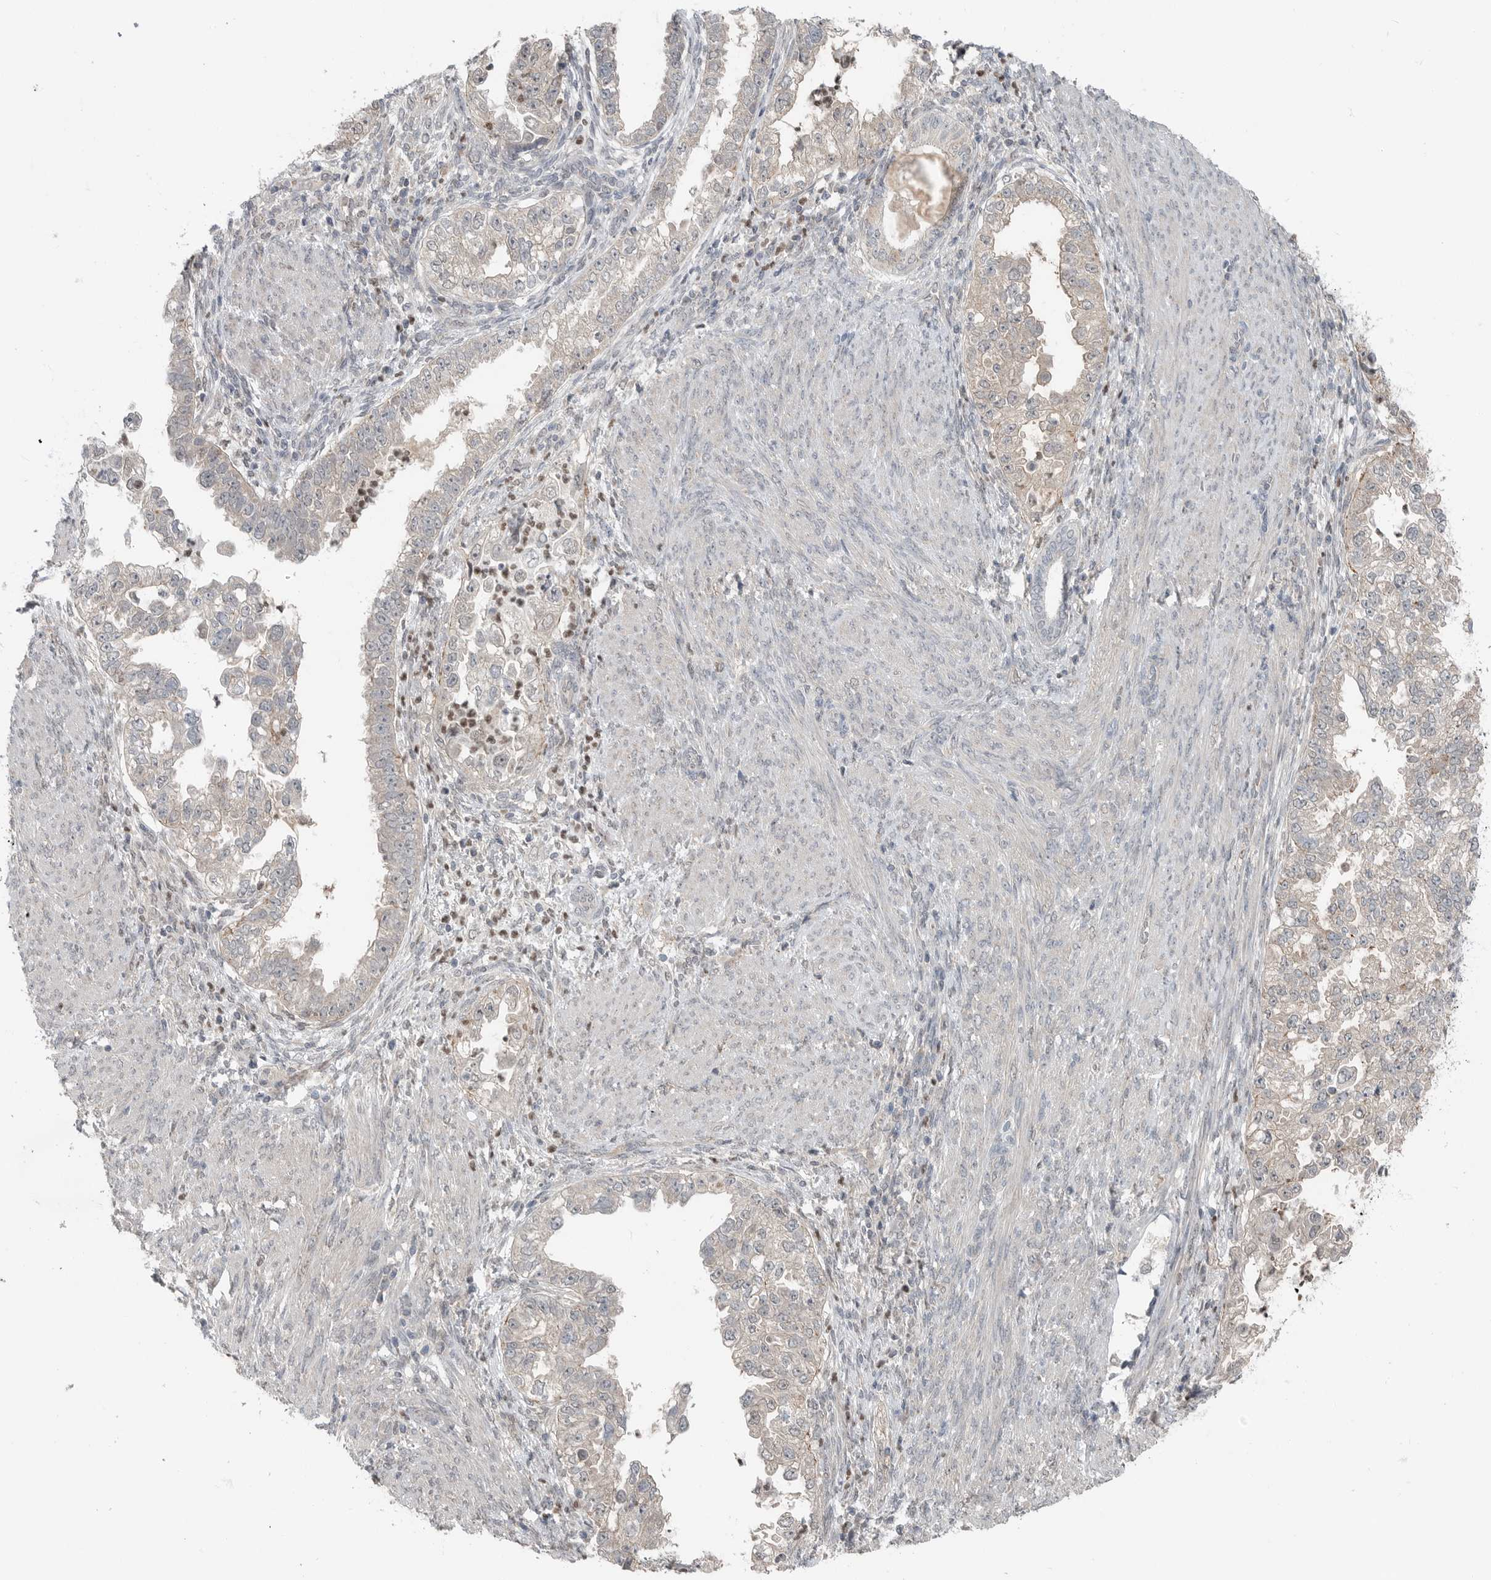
{"staining": {"intensity": "negative", "quantity": "none", "location": "none"}, "tissue": "endometrial cancer", "cell_type": "Tumor cells", "image_type": "cancer", "snomed": [{"axis": "morphology", "description": "Adenocarcinoma, NOS"}, {"axis": "topography", "description": "Endometrium"}], "caption": "Tumor cells are negative for brown protein staining in endometrial cancer.", "gene": "MFAP3L", "patient": {"sex": "female", "age": 85}}